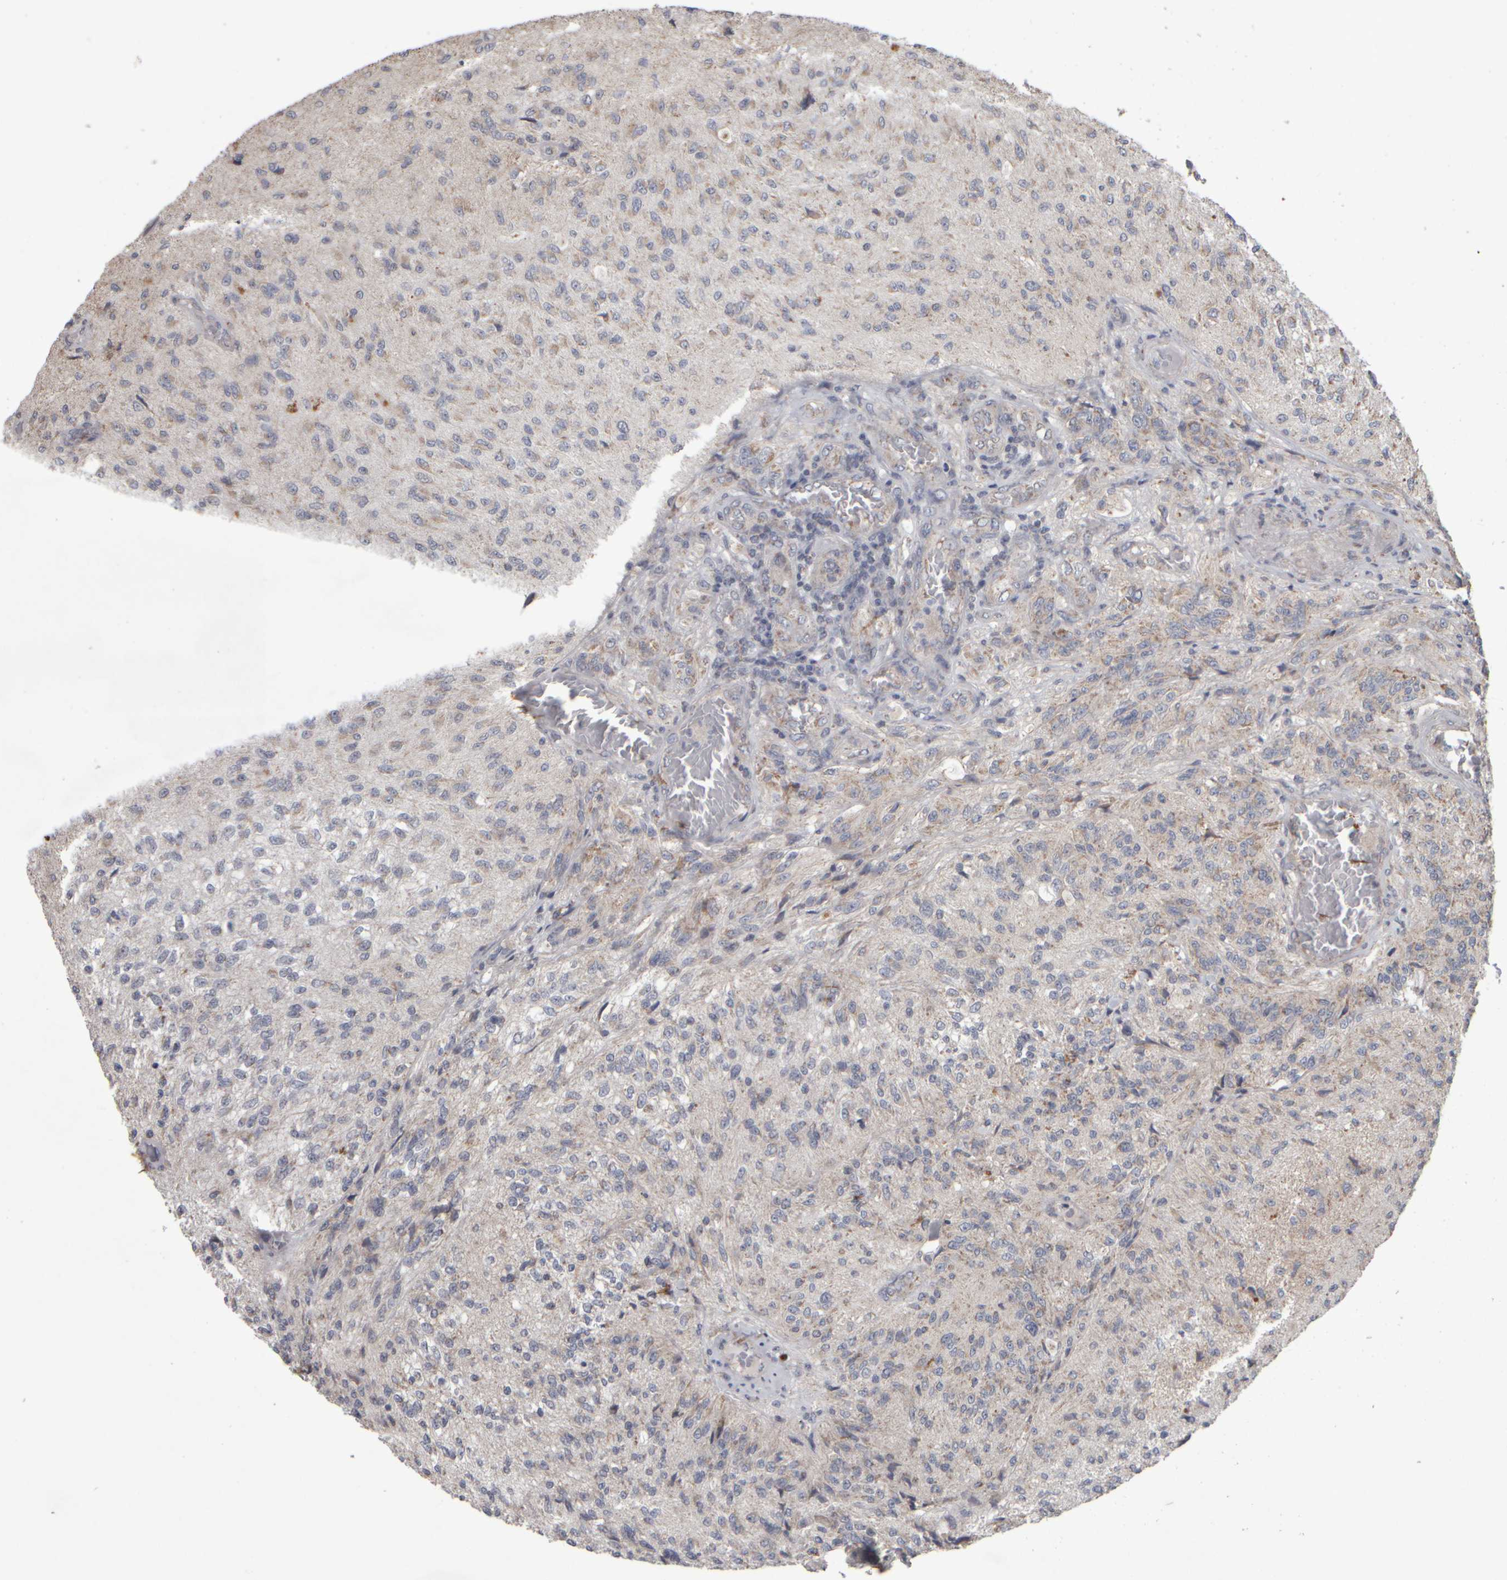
{"staining": {"intensity": "weak", "quantity": "<25%", "location": "cytoplasmic/membranous"}, "tissue": "glioma", "cell_type": "Tumor cells", "image_type": "cancer", "snomed": [{"axis": "morphology", "description": "Normal tissue, NOS"}, {"axis": "morphology", "description": "Glioma, malignant, High grade"}, {"axis": "topography", "description": "Cerebral cortex"}], "caption": "DAB (3,3'-diaminobenzidine) immunohistochemical staining of malignant glioma (high-grade) displays no significant expression in tumor cells.", "gene": "SCO1", "patient": {"sex": "male", "age": 77}}